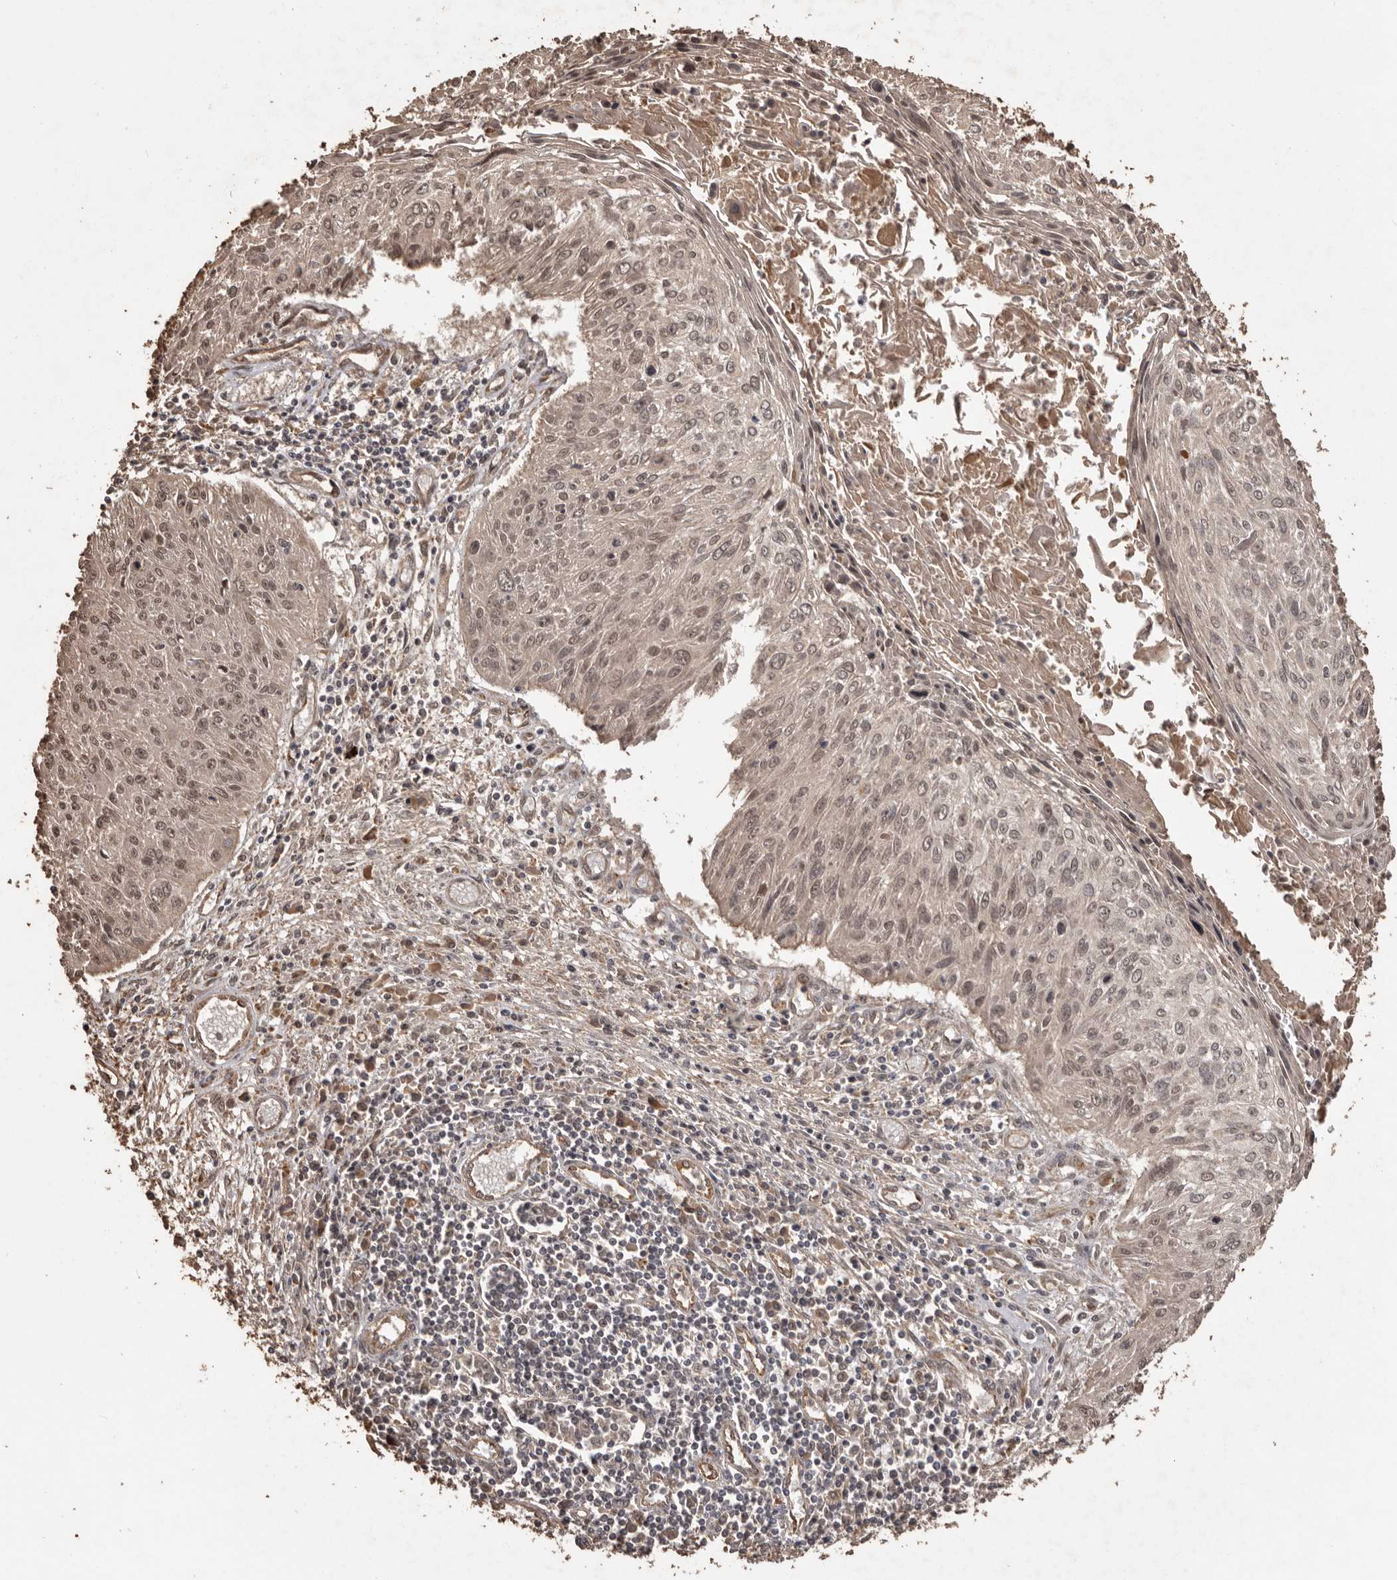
{"staining": {"intensity": "moderate", "quantity": ">75%", "location": "nuclear"}, "tissue": "cervical cancer", "cell_type": "Tumor cells", "image_type": "cancer", "snomed": [{"axis": "morphology", "description": "Squamous cell carcinoma, NOS"}, {"axis": "topography", "description": "Cervix"}], "caption": "A brown stain shows moderate nuclear positivity of a protein in cervical cancer tumor cells.", "gene": "NUP43", "patient": {"sex": "female", "age": 51}}